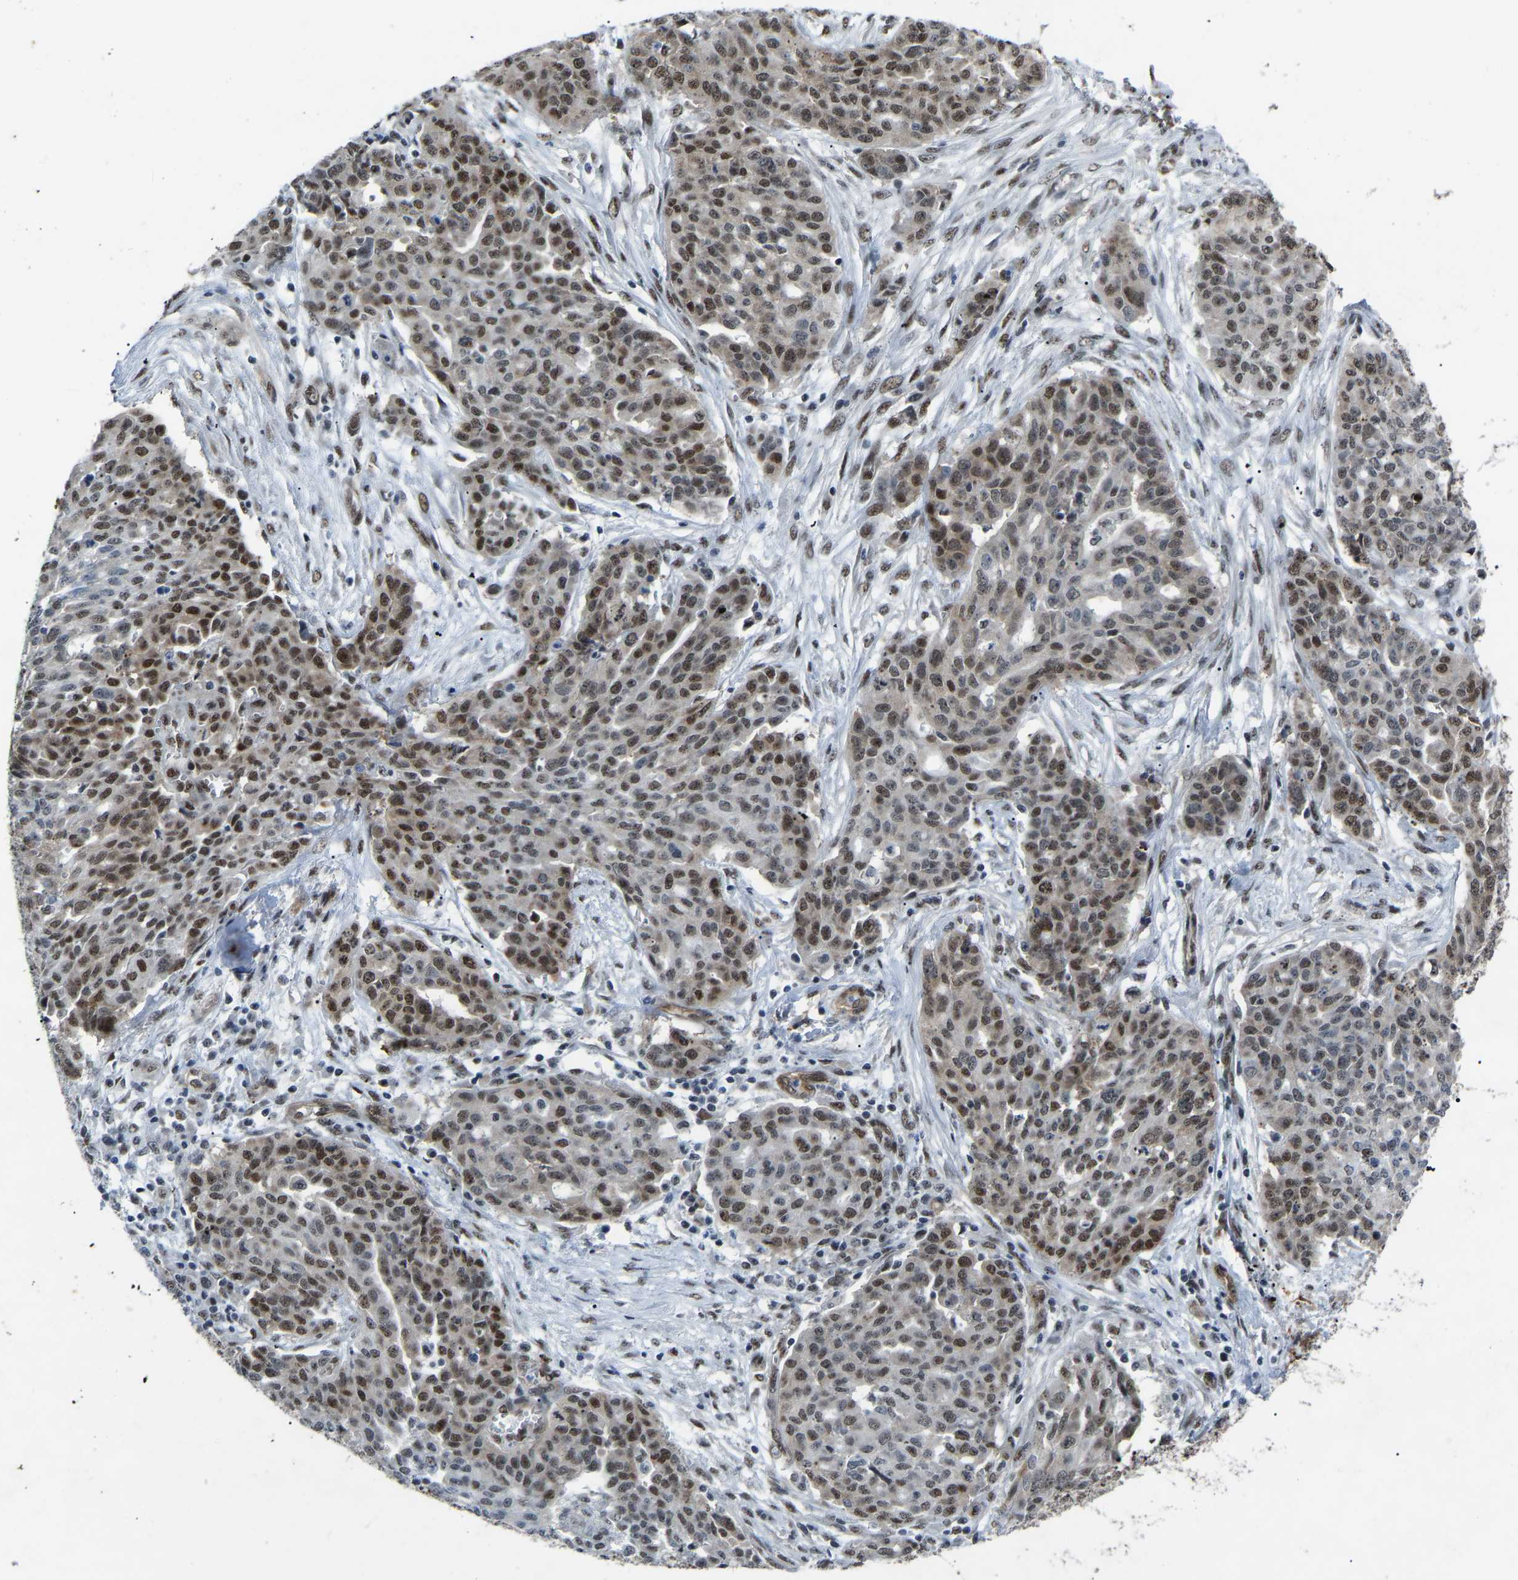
{"staining": {"intensity": "moderate", "quantity": ">75%", "location": "nuclear"}, "tissue": "ovarian cancer", "cell_type": "Tumor cells", "image_type": "cancer", "snomed": [{"axis": "morphology", "description": "Cystadenocarcinoma, serous, NOS"}, {"axis": "topography", "description": "Soft tissue"}, {"axis": "topography", "description": "Ovary"}], "caption": "Ovarian serous cystadenocarcinoma stained with a brown dye demonstrates moderate nuclear positive staining in approximately >75% of tumor cells.", "gene": "DDX5", "patient": {"sex": "female", "age": 57}}